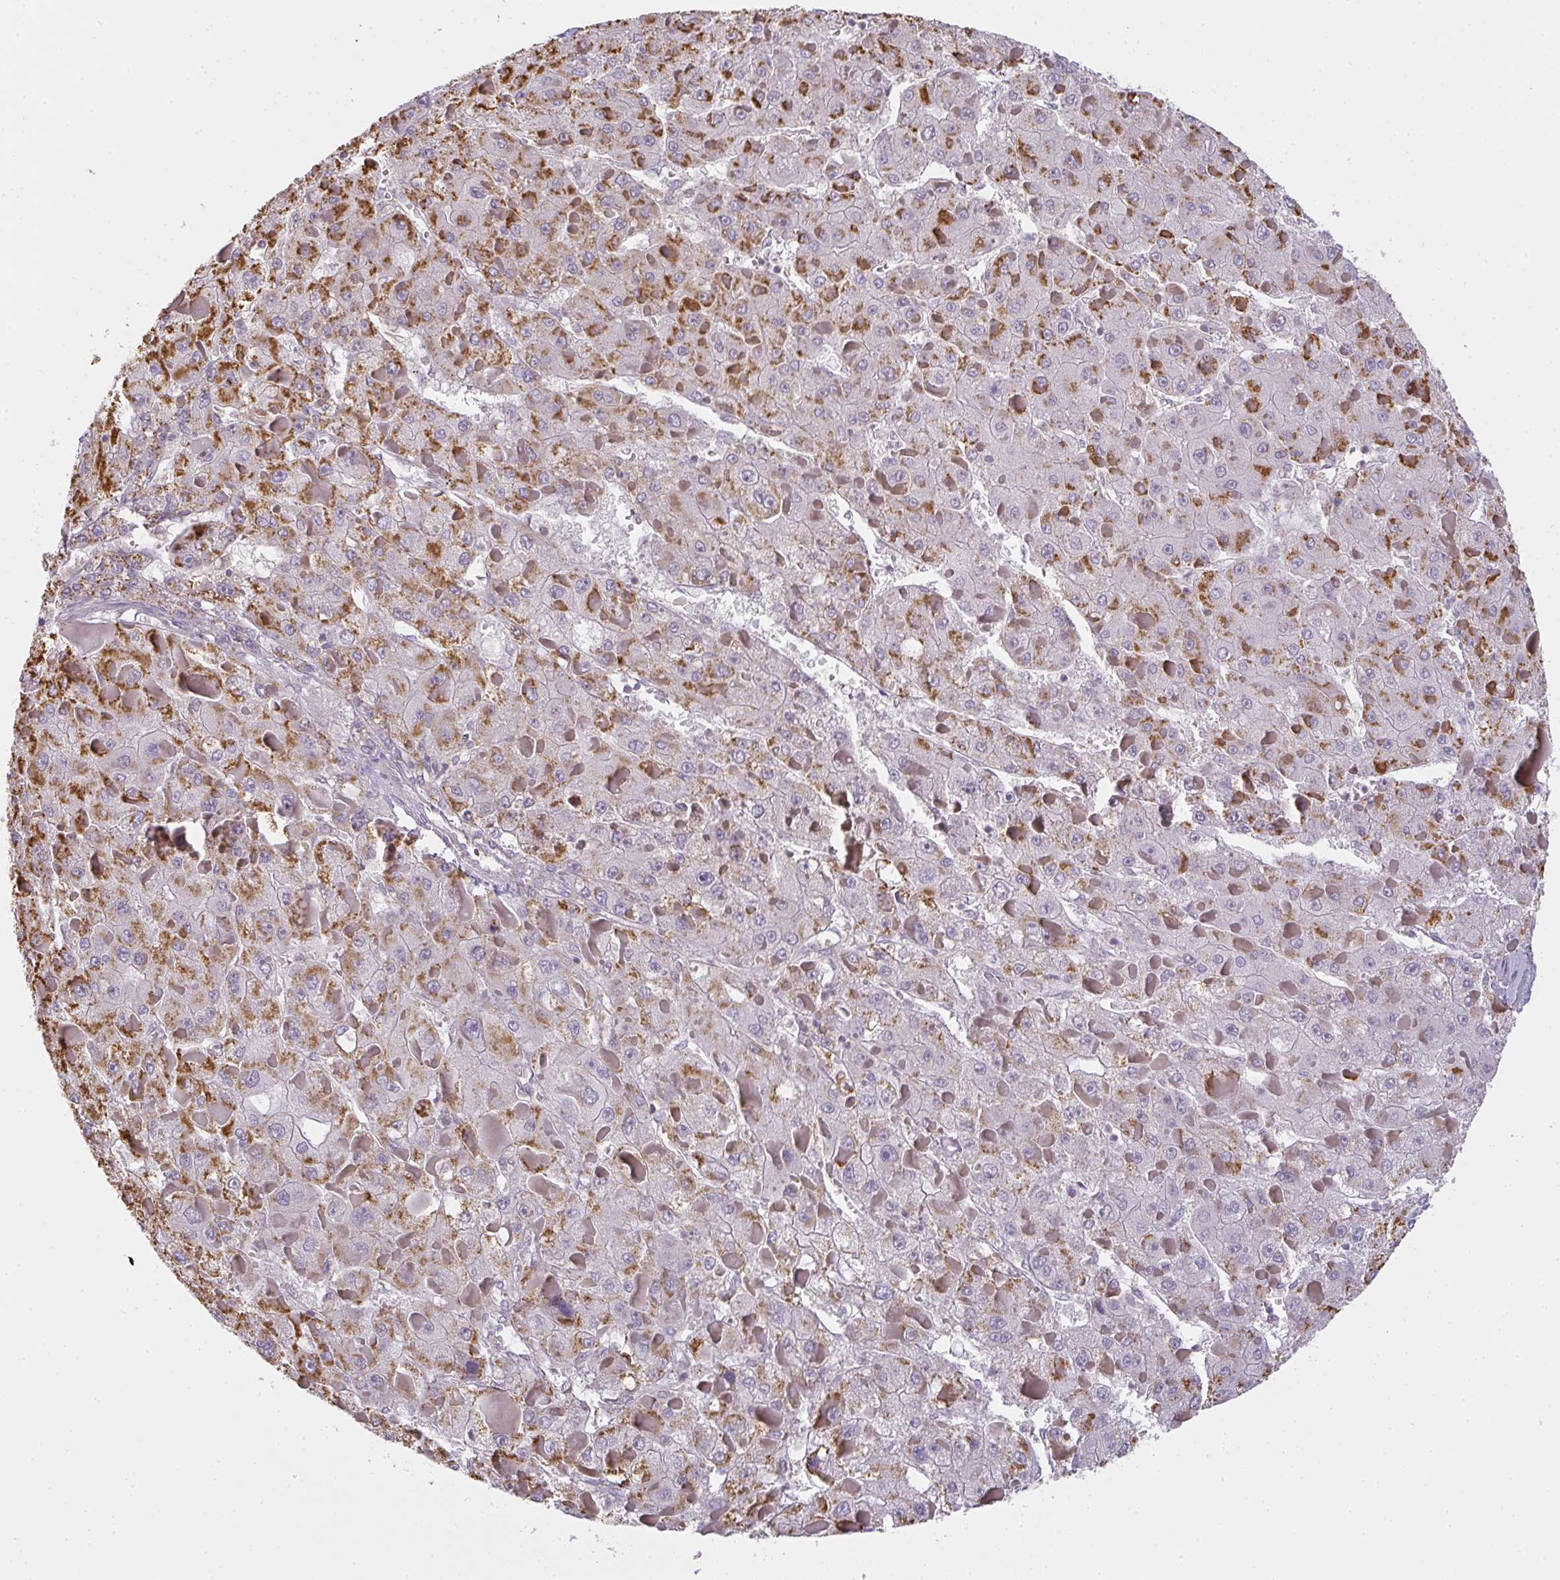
{"staining": {"intensity": "moderate", "quantity": "25%-75%", "location": "cytoplasmic/membranous"}, "tissue": "liver cancer", "cell_type": "Tumor cells", "image_type": "cancer", "snomed": [{"axis": "morphology", "description": "Carcinoma, Hepatocellular, NOS"}, {"axis": "topography", "description": "Liver"}], "caption": "Immunohistochemical staining of liver cancer demonstrates moderate cytoplasmic/membranous protein staining in about 25%-75% of tumor cells.", "gene": "GSDMB", "patient": {"sex": "female", "age": 73}}